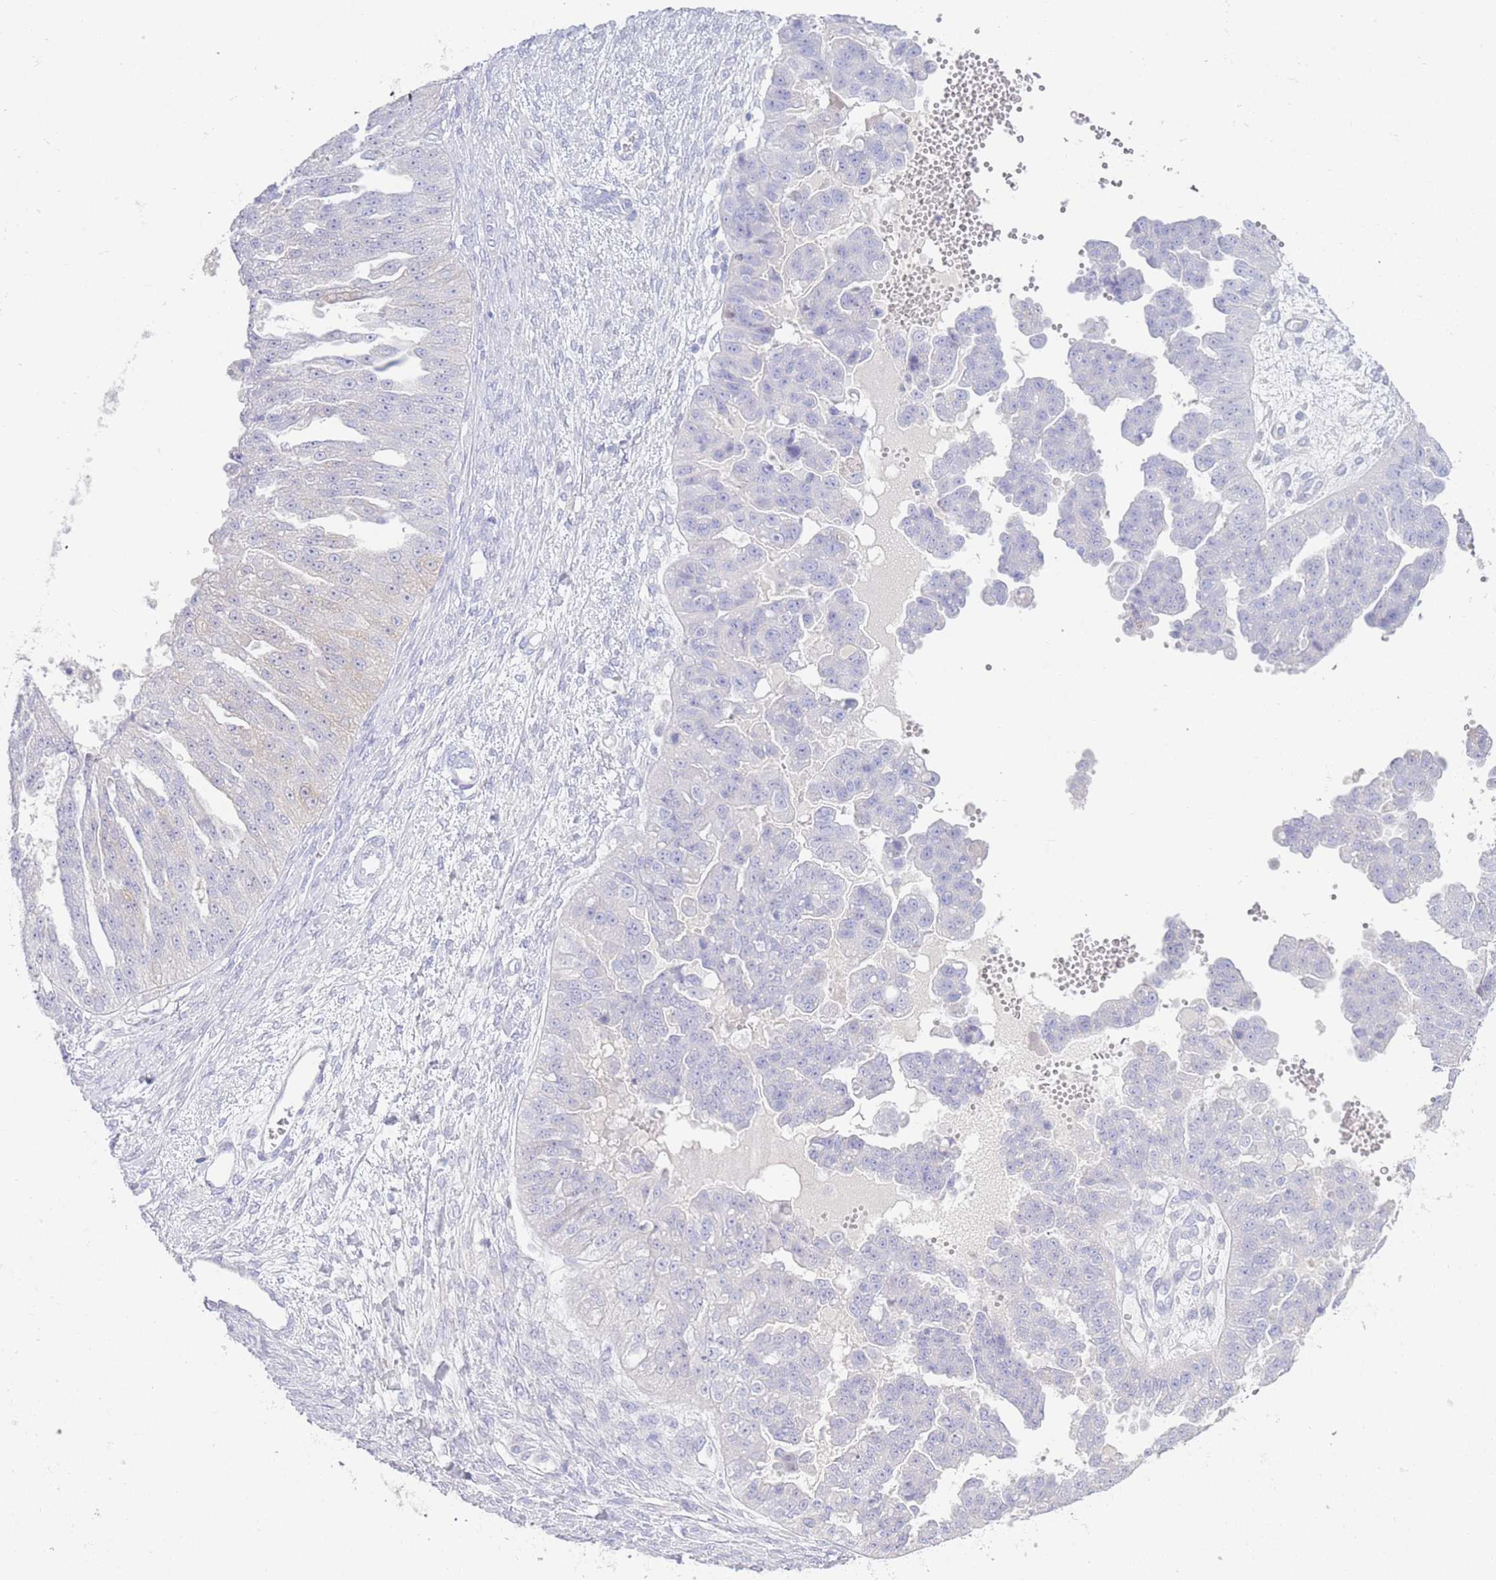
{"staining": {"intensity": "weak", "quantity": "<25%", "location": "cytoplasmic/membranous"}, "tissue": "ovarian cancer", "cell_type": "Tumor cells", "image_type": "cancer", "snomed": [{"axis": "morphology", "description": "Cystadenocarcinoma, serous, NOS"}, {"axis": "topography", "description": "Ovary"}], "caption": "Immunohistochemistry (IHC) of serous cystadenocarcinoma (ovarian) exhibits no positivity in tumor cells.", "gene": "LRRC37A", "patient": {"sex": "female", "age": 58}}